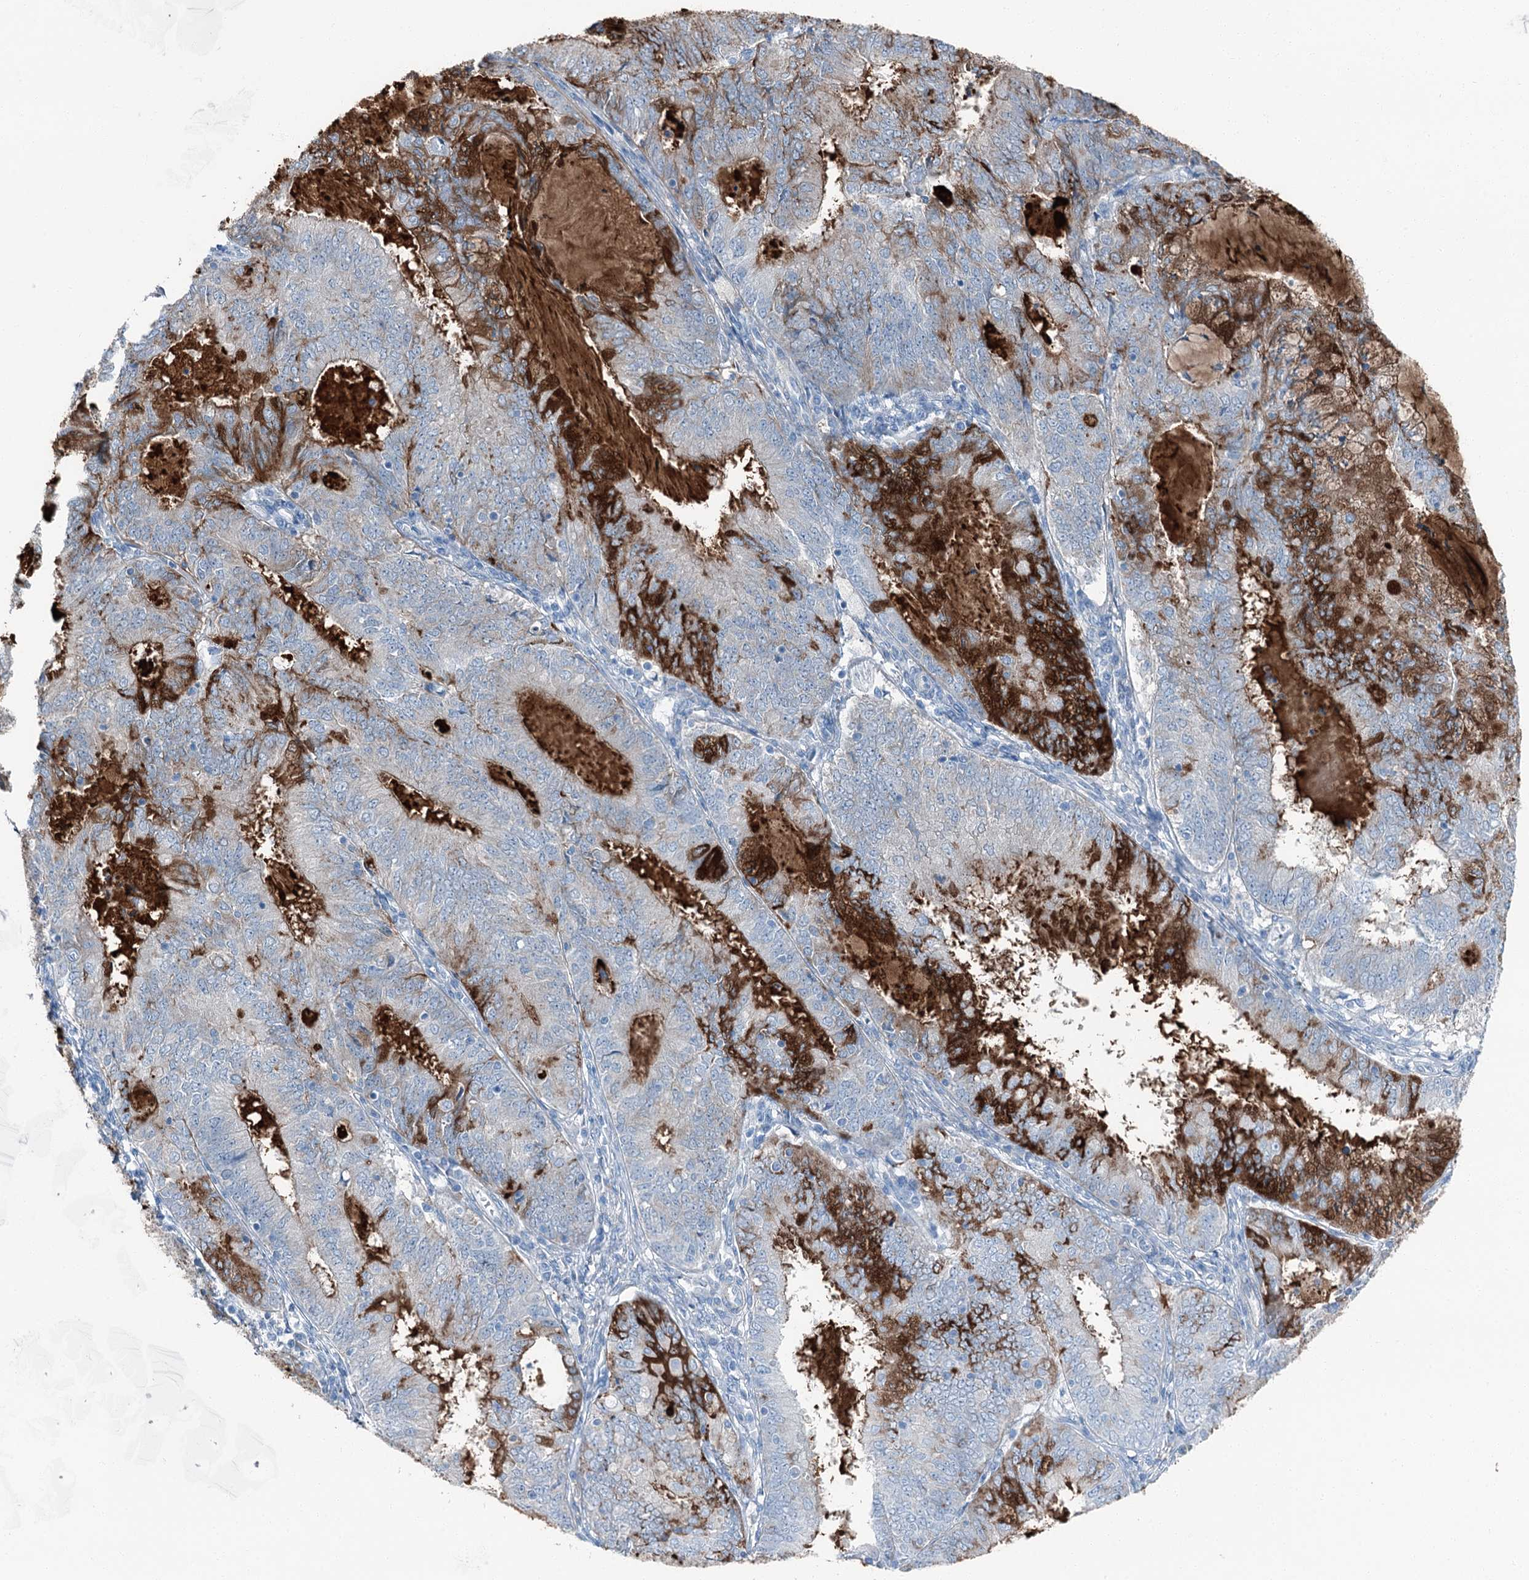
{"staining": {"intensity": "moderate", "quantity": "25%-75%", "location": "cytoplasmic/membranous"}, "tissue": "endometrial cancer", "cell_type": "Tumor cells", "image_type": "cancer", "snomed": [{"axis": "morphology", "description": "Adenocarcinoma, NOS"}, {"axis": "topography", "description": "Endometrium"}], "caption": "Adenocarcinoma (endometrial) stained with DAB (3,3'-diaminobenzidine) immunohistochemistry shows medium levels of moderate cytoplasmic/membranous staining in approximately 25%-75% of tumor cells. (DAB IHC with brightfield microscopy, high magnification).", "gene": "AXL", "patient": {"sex": "female", "age": 57}}